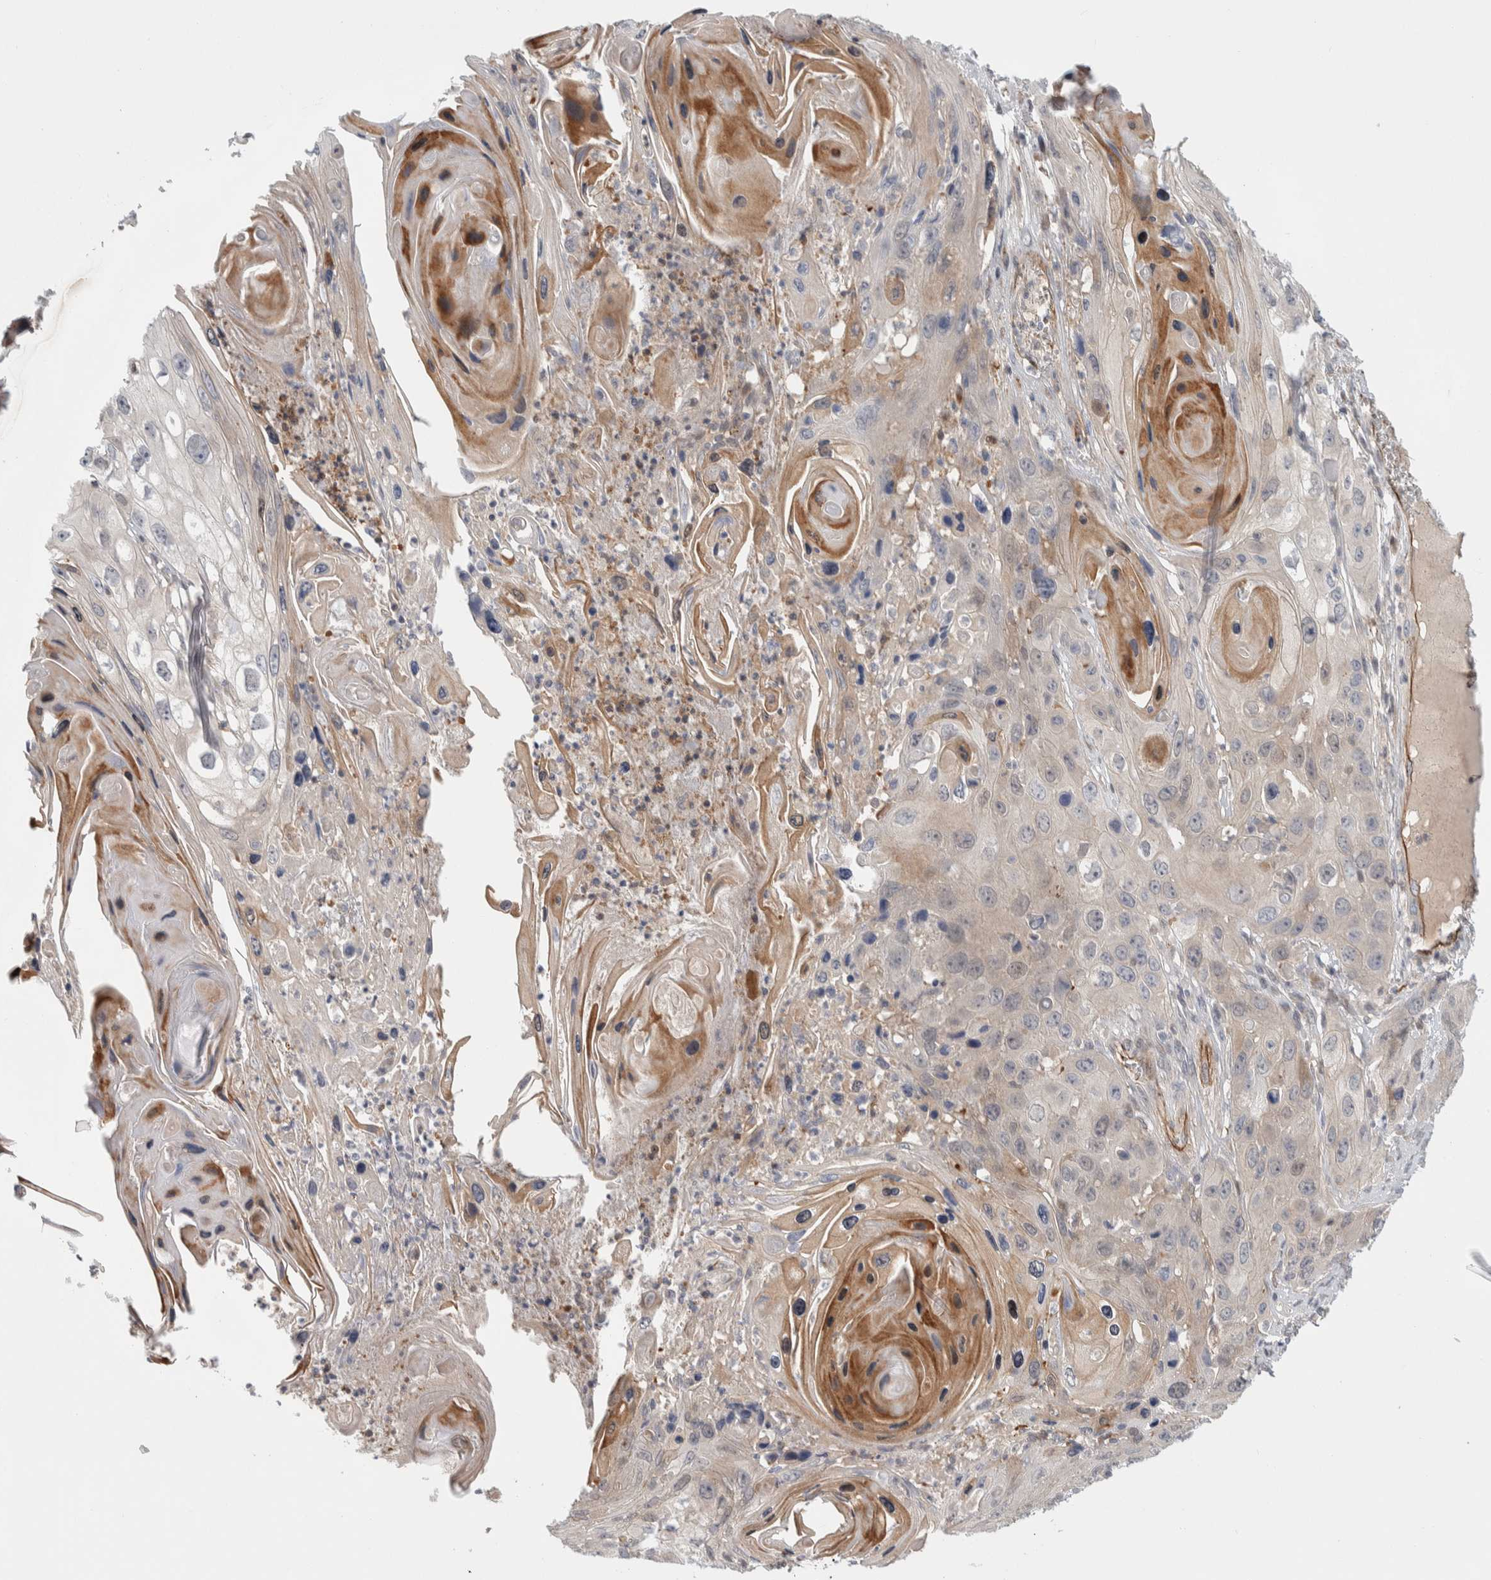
{"staining": {"intensity": "moderate", "quantity": "<25%", "location": "cytoplasmic/membranous"}, "tissue": "skin cancer", "cell_type": "Tumor cells", "image_type": "cancer", "snomed": [{"axis": "morphology", "description": "Squamous cell carcinoma, NOS"}, {"axis": "topography", "description": "Skin"}], "caption": "Skin squamous cell carcinoma tissue reveals moderate cytoplasmic/membranous positivity in about <25% of tumor cells, visualized by immunohistochemistry.", "gene": "ZNF862", "patient": {"sex": "male", "age": 55}}